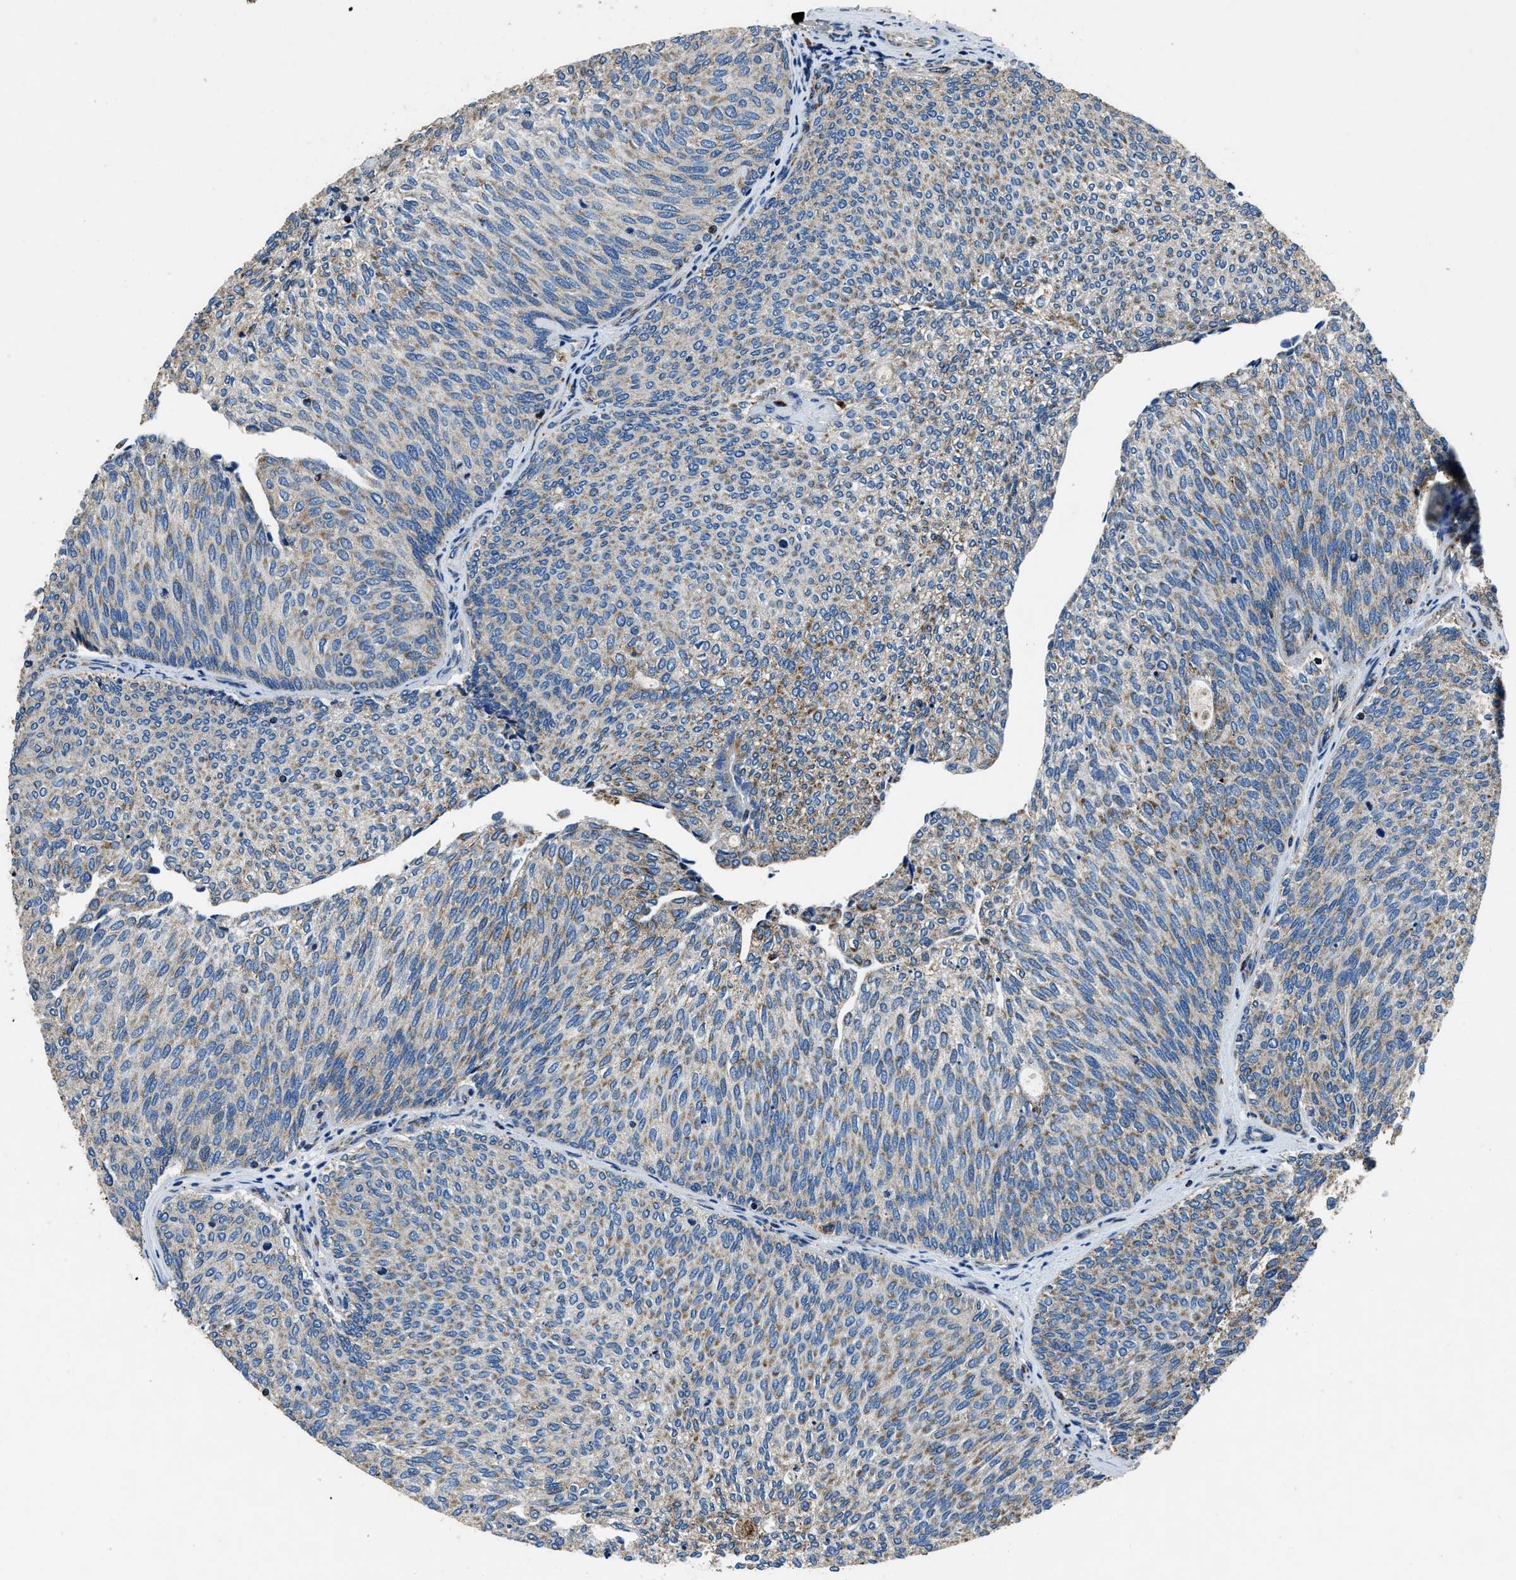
{"staining": {"intensity": "weak", "quantity": "25%-75%", "location": "cytoplasmic/membranous"}, "tissue": "urothelial cancer", "cell_type": "Tumor cells", "image_type": "cancer", "snomed": [{"axis": "morphology", "description": "Urothelial carcinoma, Low grade"}, {"axis": "topography", "description": "Urinary bladder"}], "caption": "The histopathology image displays a brown stain indicating the presence of a protein in the cytoplasmic/membranous of tumor cells in low-grade urothelial carcinoma.", "gene": "OGDH", "patient": {"sex": "female", "age": 79}}